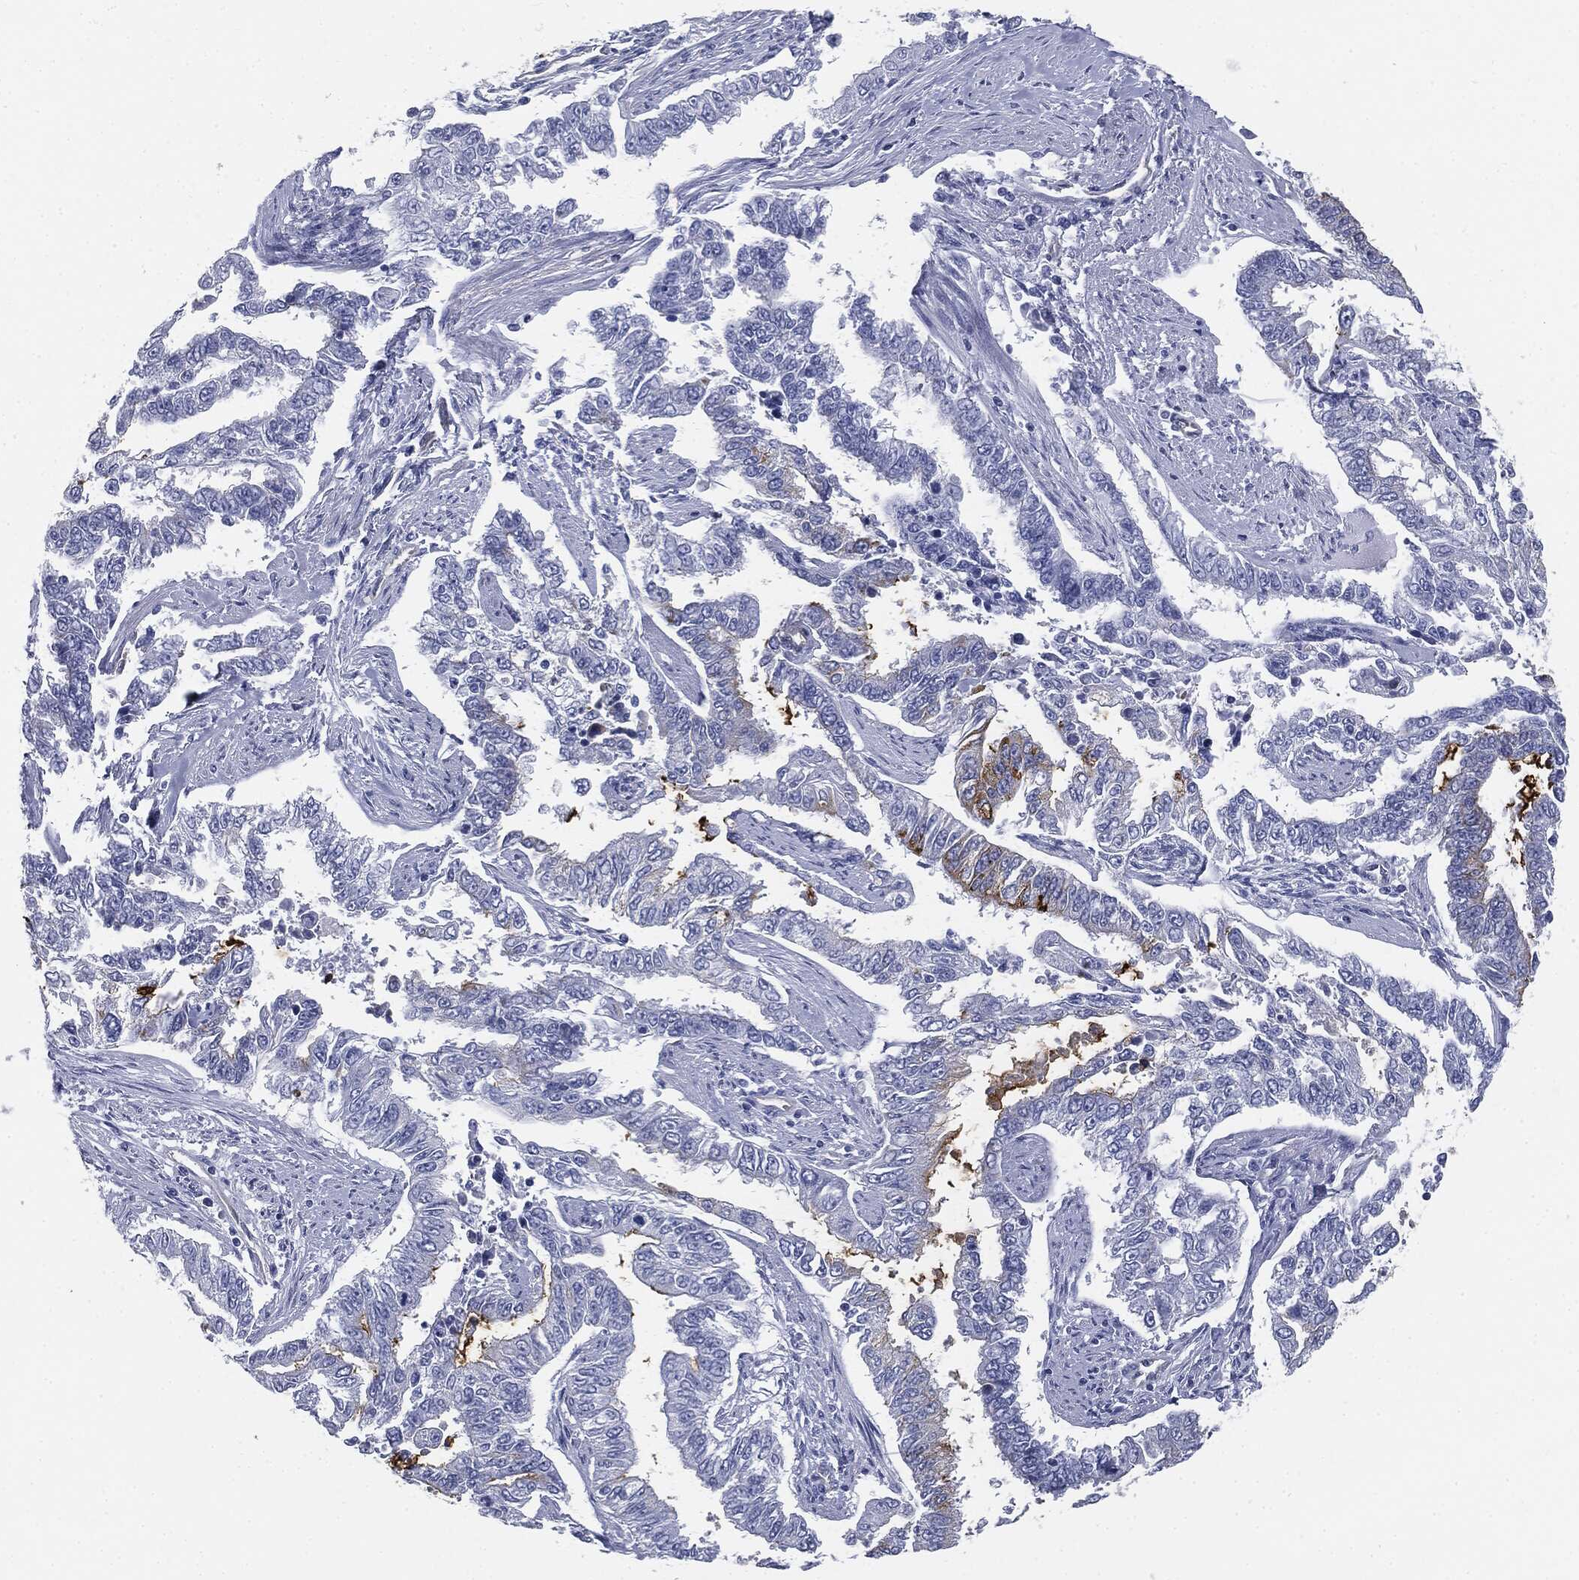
{"staining": {"intensity": "moderate", "quantity": "<25%", "location": "cytoplasmic/membranous"}, "tissue": "endometrial cancer", "cell_type": "Tumor cells", "image_type": "cancer", "snomed": [{"axis": "morphology", "description": "Adenocarcinoma, NOS"}, {"axis": "topography", "description": "Uterus"}], "caption": "Immunohistochemistry photomicrograph of human adenocarcinoma (endometrial) stained for a protein (brown), which exhibits low levels of moderate cytoplasmic/membranous staining in approximately <25% of tumor cells.", "gene": "MUC5AC", "patient": {"sex": "female", "age": 59}}